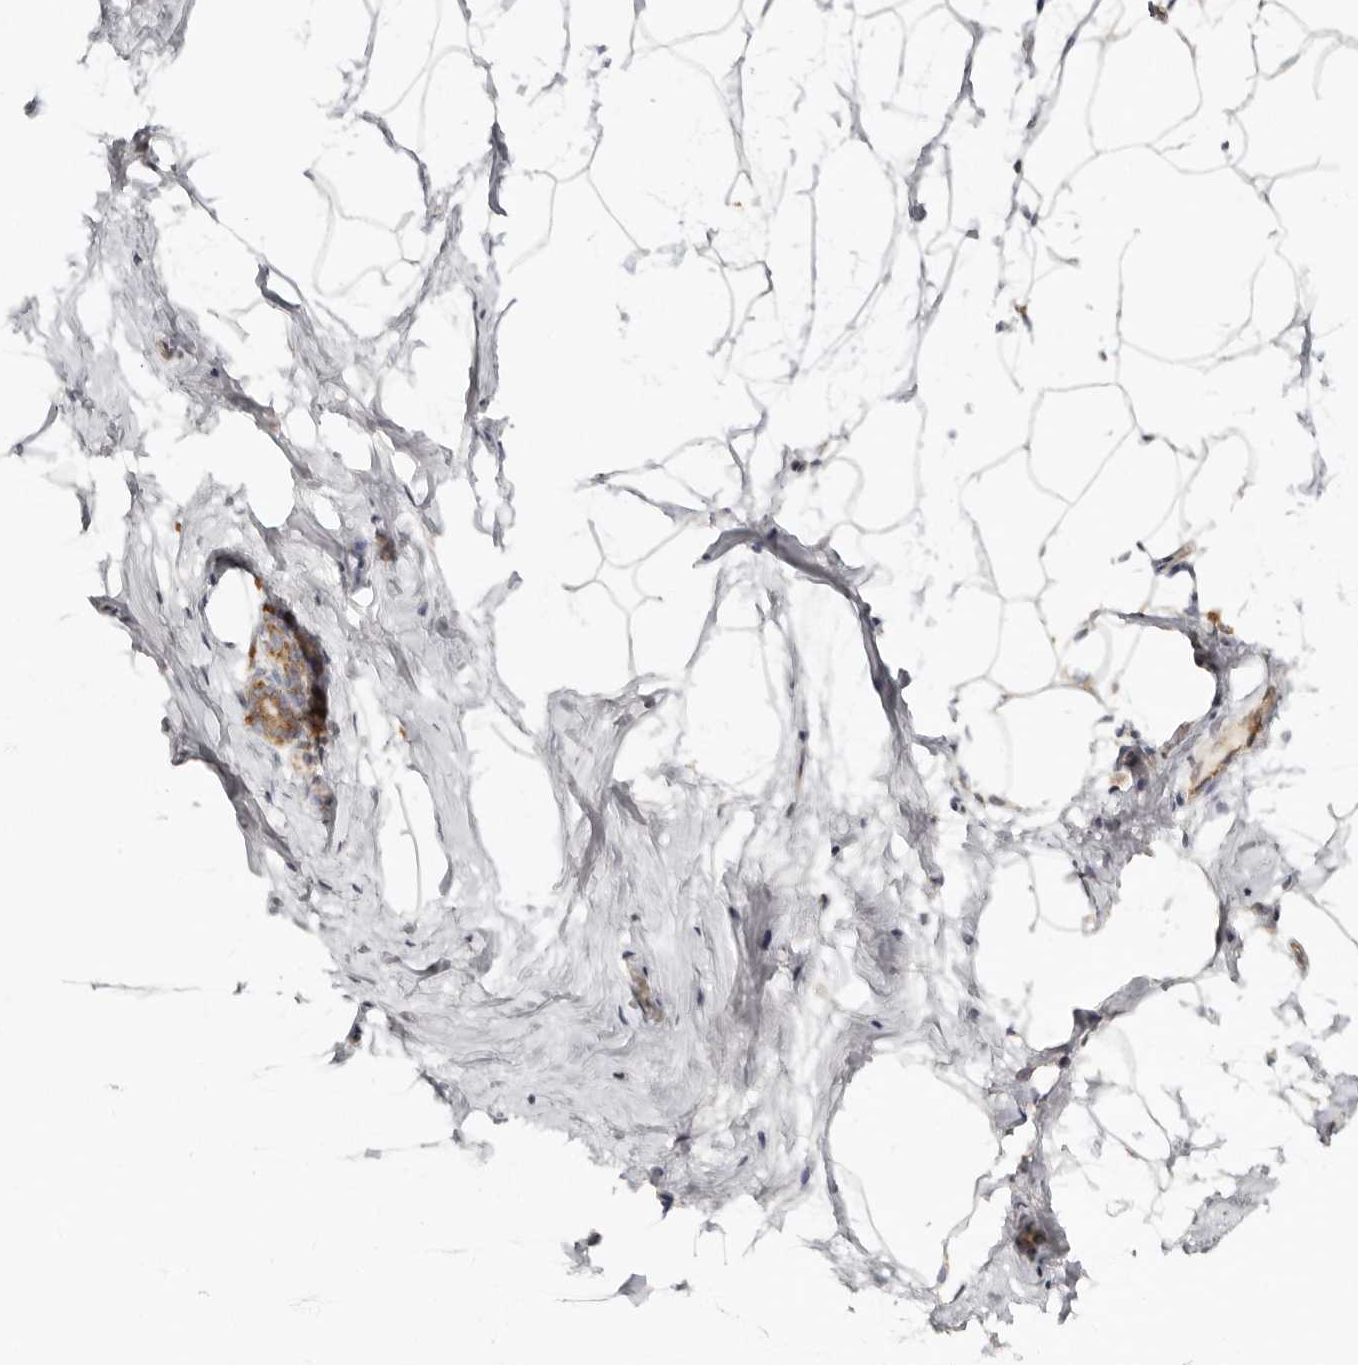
{"staining": {"intensity": "negative", "quantity": "none", "location": "none"}, "tissue": "breast", "cell_type": "Adipocytes", "image_type": "normal", "snomed": [{"axis": "morphology", "description": "Normal tissue, NOS"}, {"axis": "morphology", "description": "Lobular carcinoma"}, {"axis": "topography", "description": "Breast"}], "caption": "Immunohistochemistry (IHC) photomicrograph of unremarkable breast stained for a protein (brown), which displays no expression in adipocytes. The staining was performed using DAB to visualize the protein expression in brown, while the nuclei were stained in blue with hematoxylin (Magnification: 20x).", "gene": "KDF1", "patient": {"sex": "female", "age": 62}}